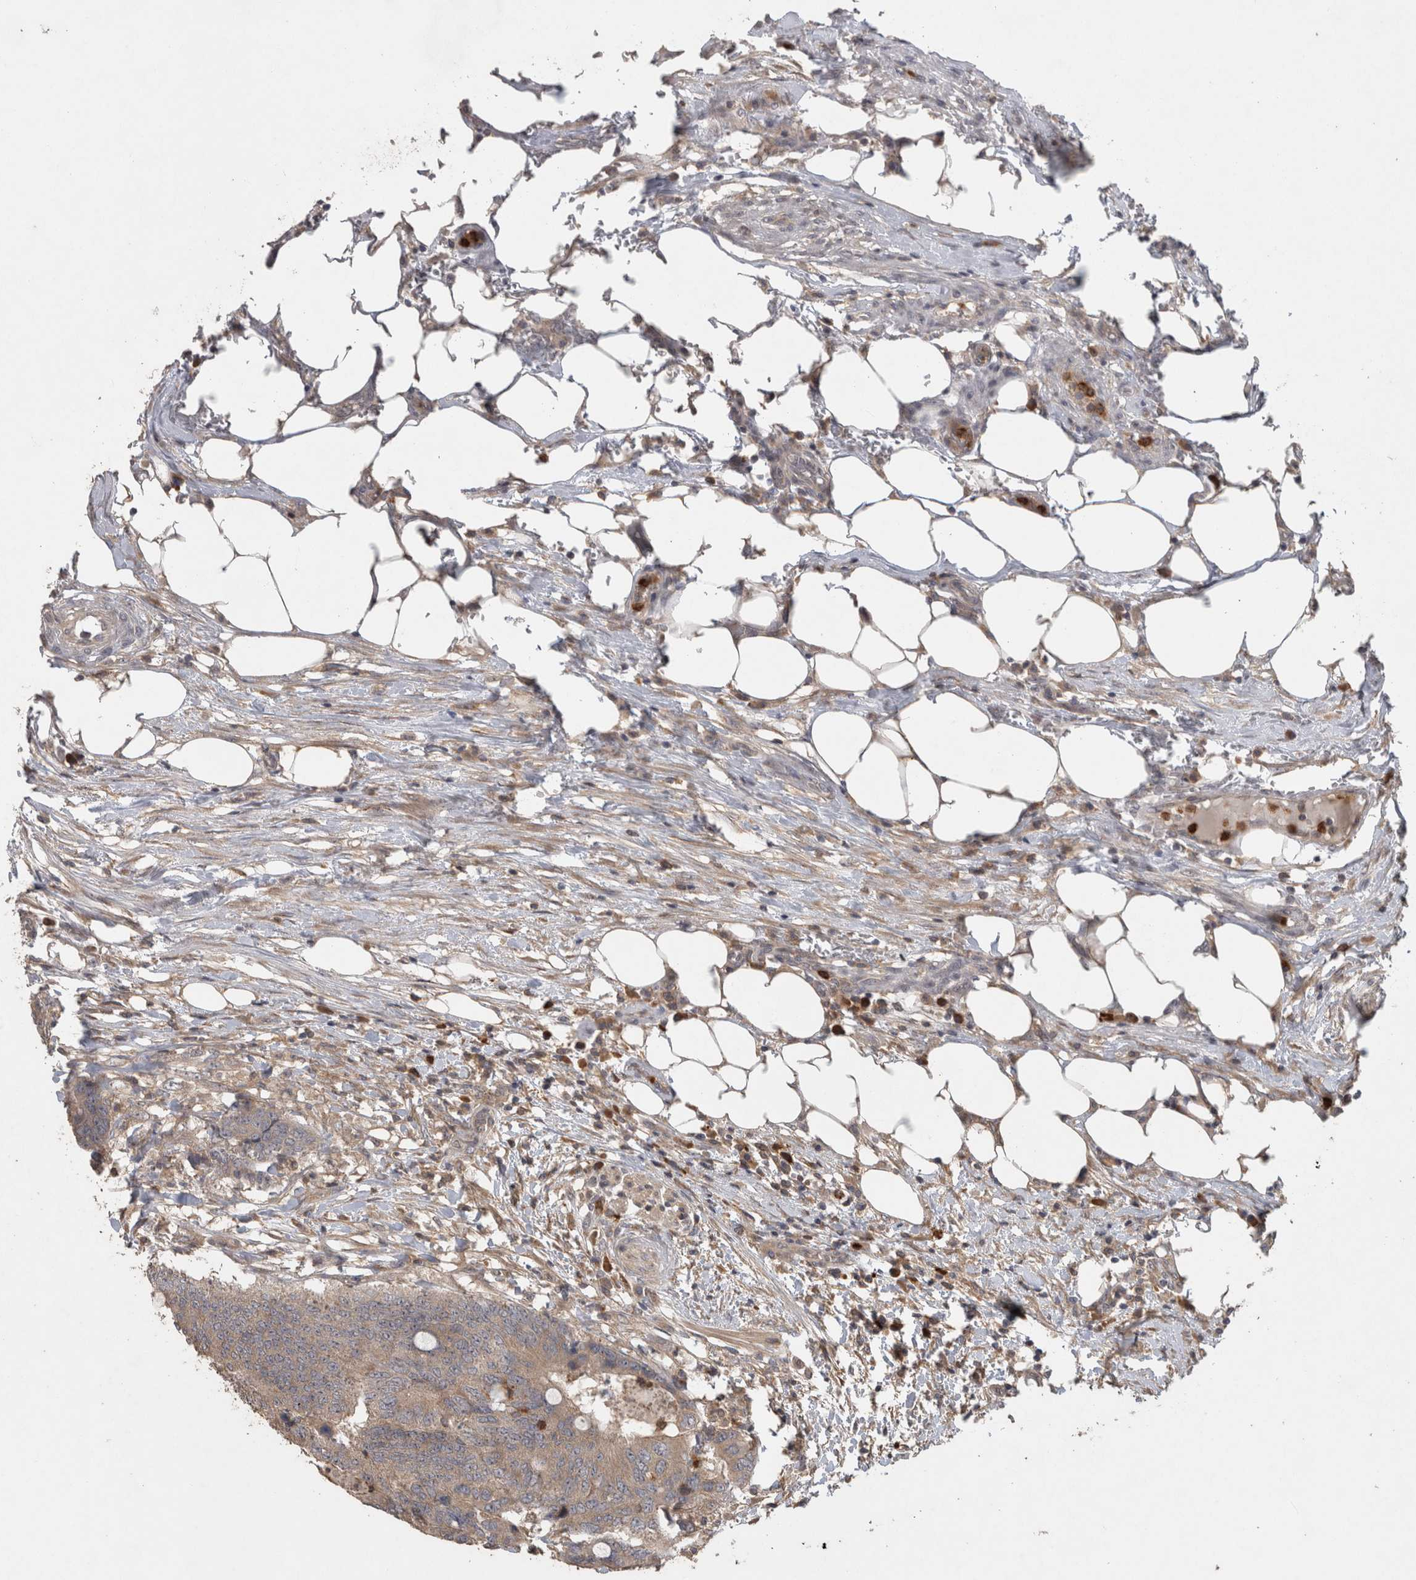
{"staining": {"intensity": "weak", "quantity": ">75%", "location": "cytoplasmic/membranous"}, "tissue": "colorectal cancer", "cell_type": "Tumor cells", "image_type": "cancer", "snomed": [{"axis": "morphology", "description": "Adenocarcinoma, NOS"}, {"axis": "topography", "description": "Colon"}], "caption": "Immunohistochemical staining of human colorectal adenocarcinoma demonstrates low levels of weak cytoplasmic/membranous protein positivity in about >75% of tumor cells.", "gene": "VEPH1", "patient": {"sex": "male", "age": 56}}